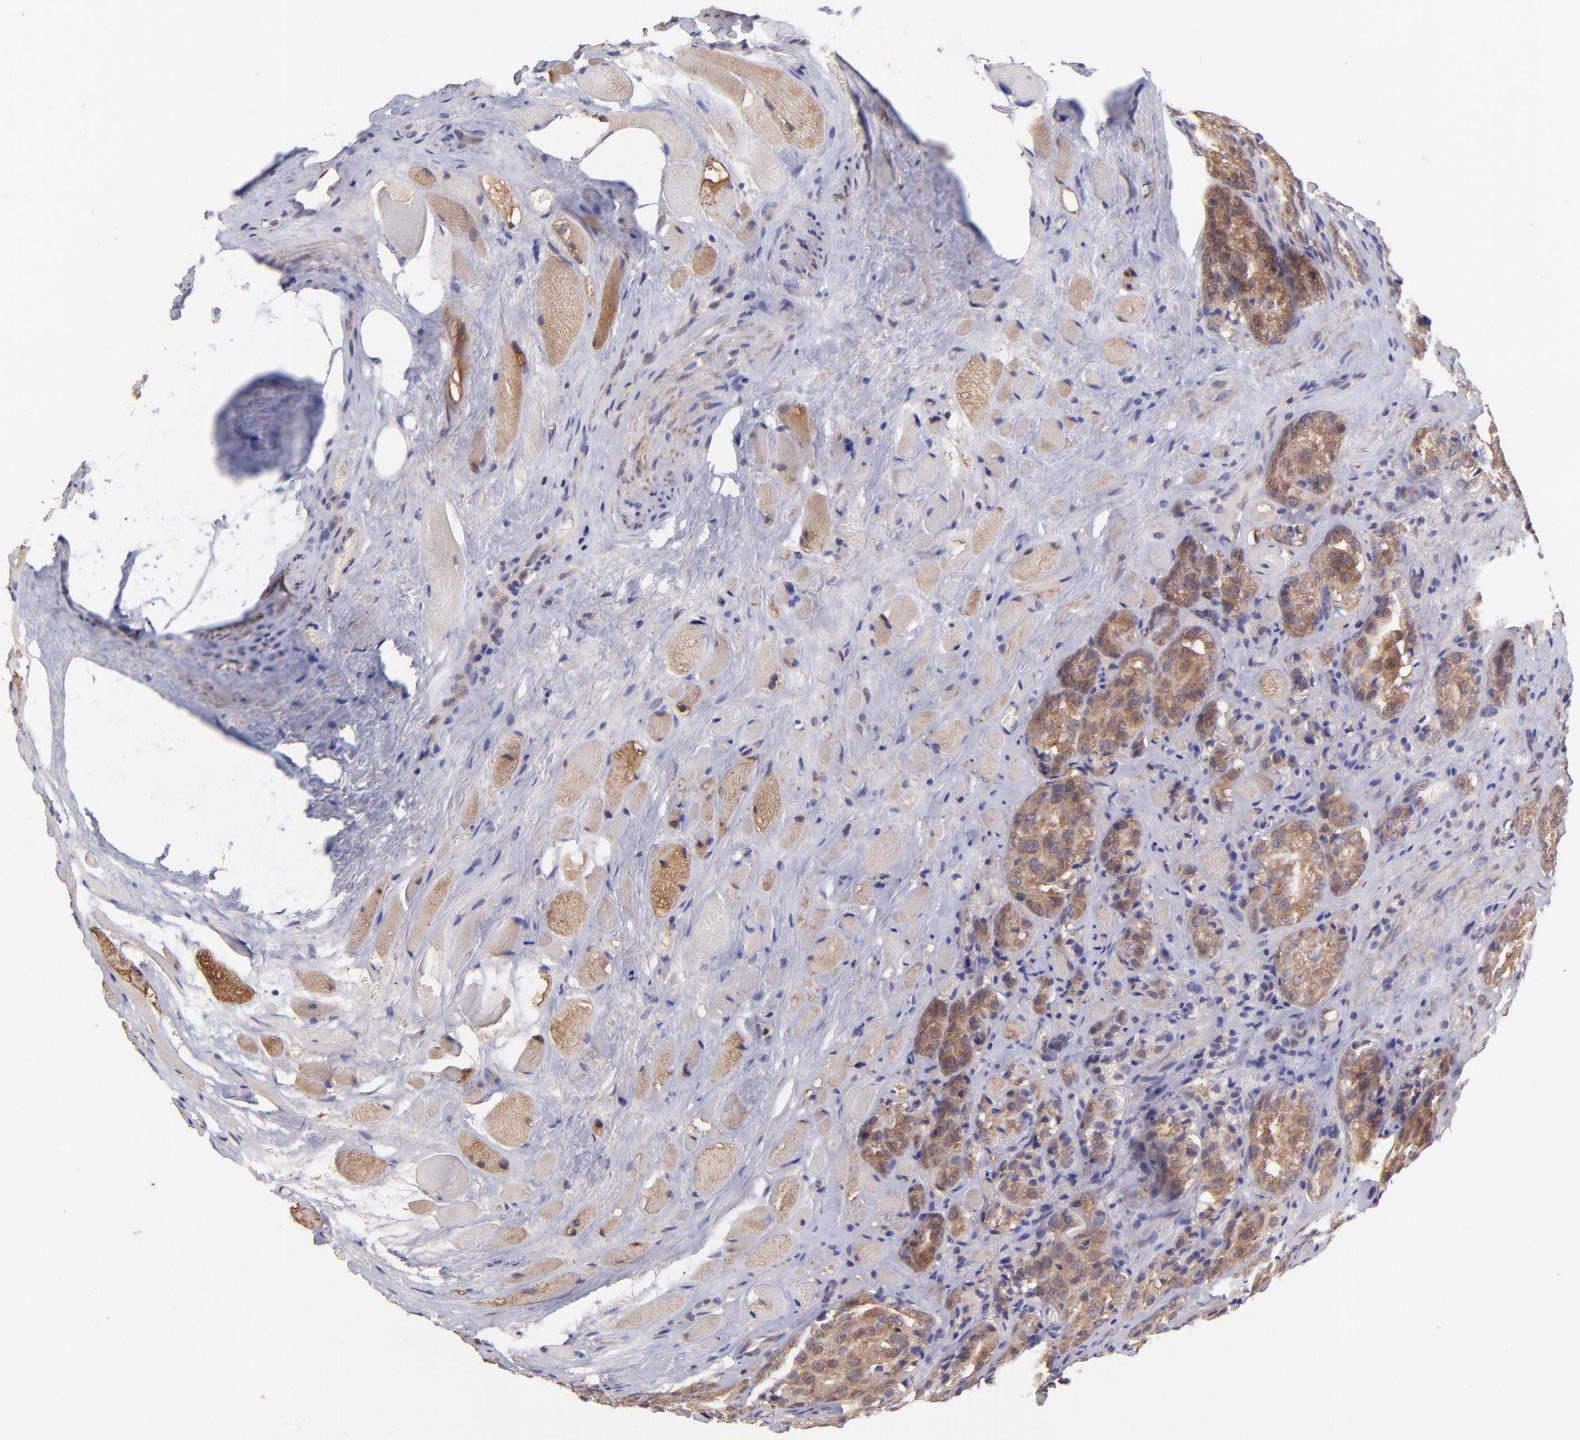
{"staining": {"intensity": "moderate", "quantity": ">75%", "location": "cytoplasmic/membranous"}, "tissue": "prostate cancer", "cell_type": "Tumor cells", "image_type": "cancer", "snomed": [{"axis": "morphology", "description": "Adenocarcinoma, Medium grade"}, {"axis": "topography", "description": "Prostate"}], "caption": "High-power microscopy captured an immunohistochemistry (IHC) histopathology image of prostate medium-grade adenocarcinoma, revealing moderate cytoplasmic/membranous expression in about >75% of tumor cells.", "gene": "NSF", "patient": {"sex": "male", "age": 60}}